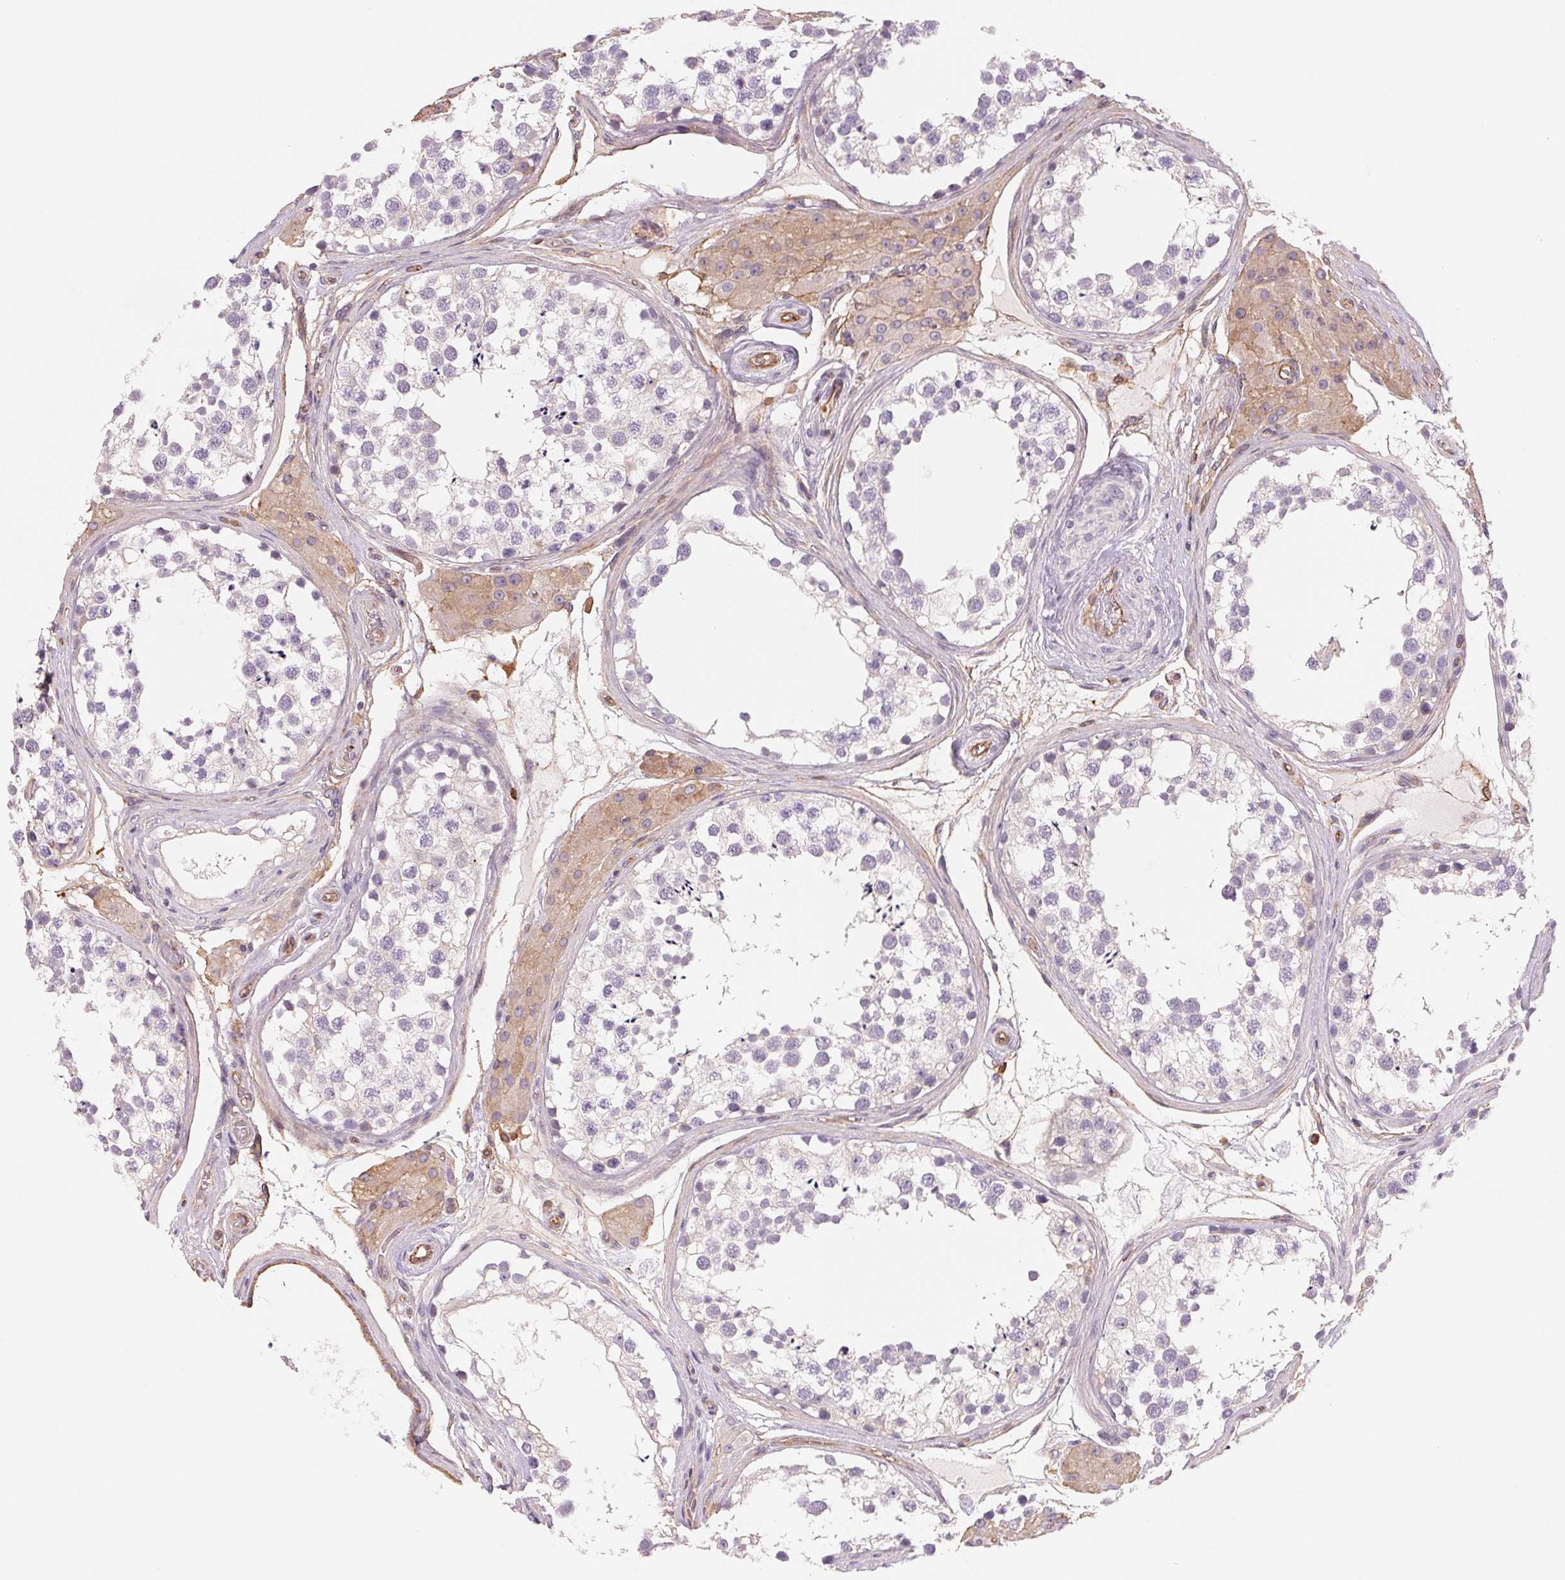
{"staining": {"intensity": "negative", "quantity": "none", "location": "none"}, "tissue": "testis", "cell_type": "Cells in seminiferous ducts", "image_type": "normal", "snomed": [{"axis": "morphology", "description": "Normal tissue, NOS"}, {"axis": "morphology", "description": "Seminoma, NOS"}, {"axis": "topography", "description": "Testis"}], "caption": "Cells in seminiferous ducts show no significant protein positivity in unremarkable testis. (DAB immunohistochemistry (IHC), high magnification).", "gene": "ANKRD13B", "patient": {"sex": "male", "age": 65}}